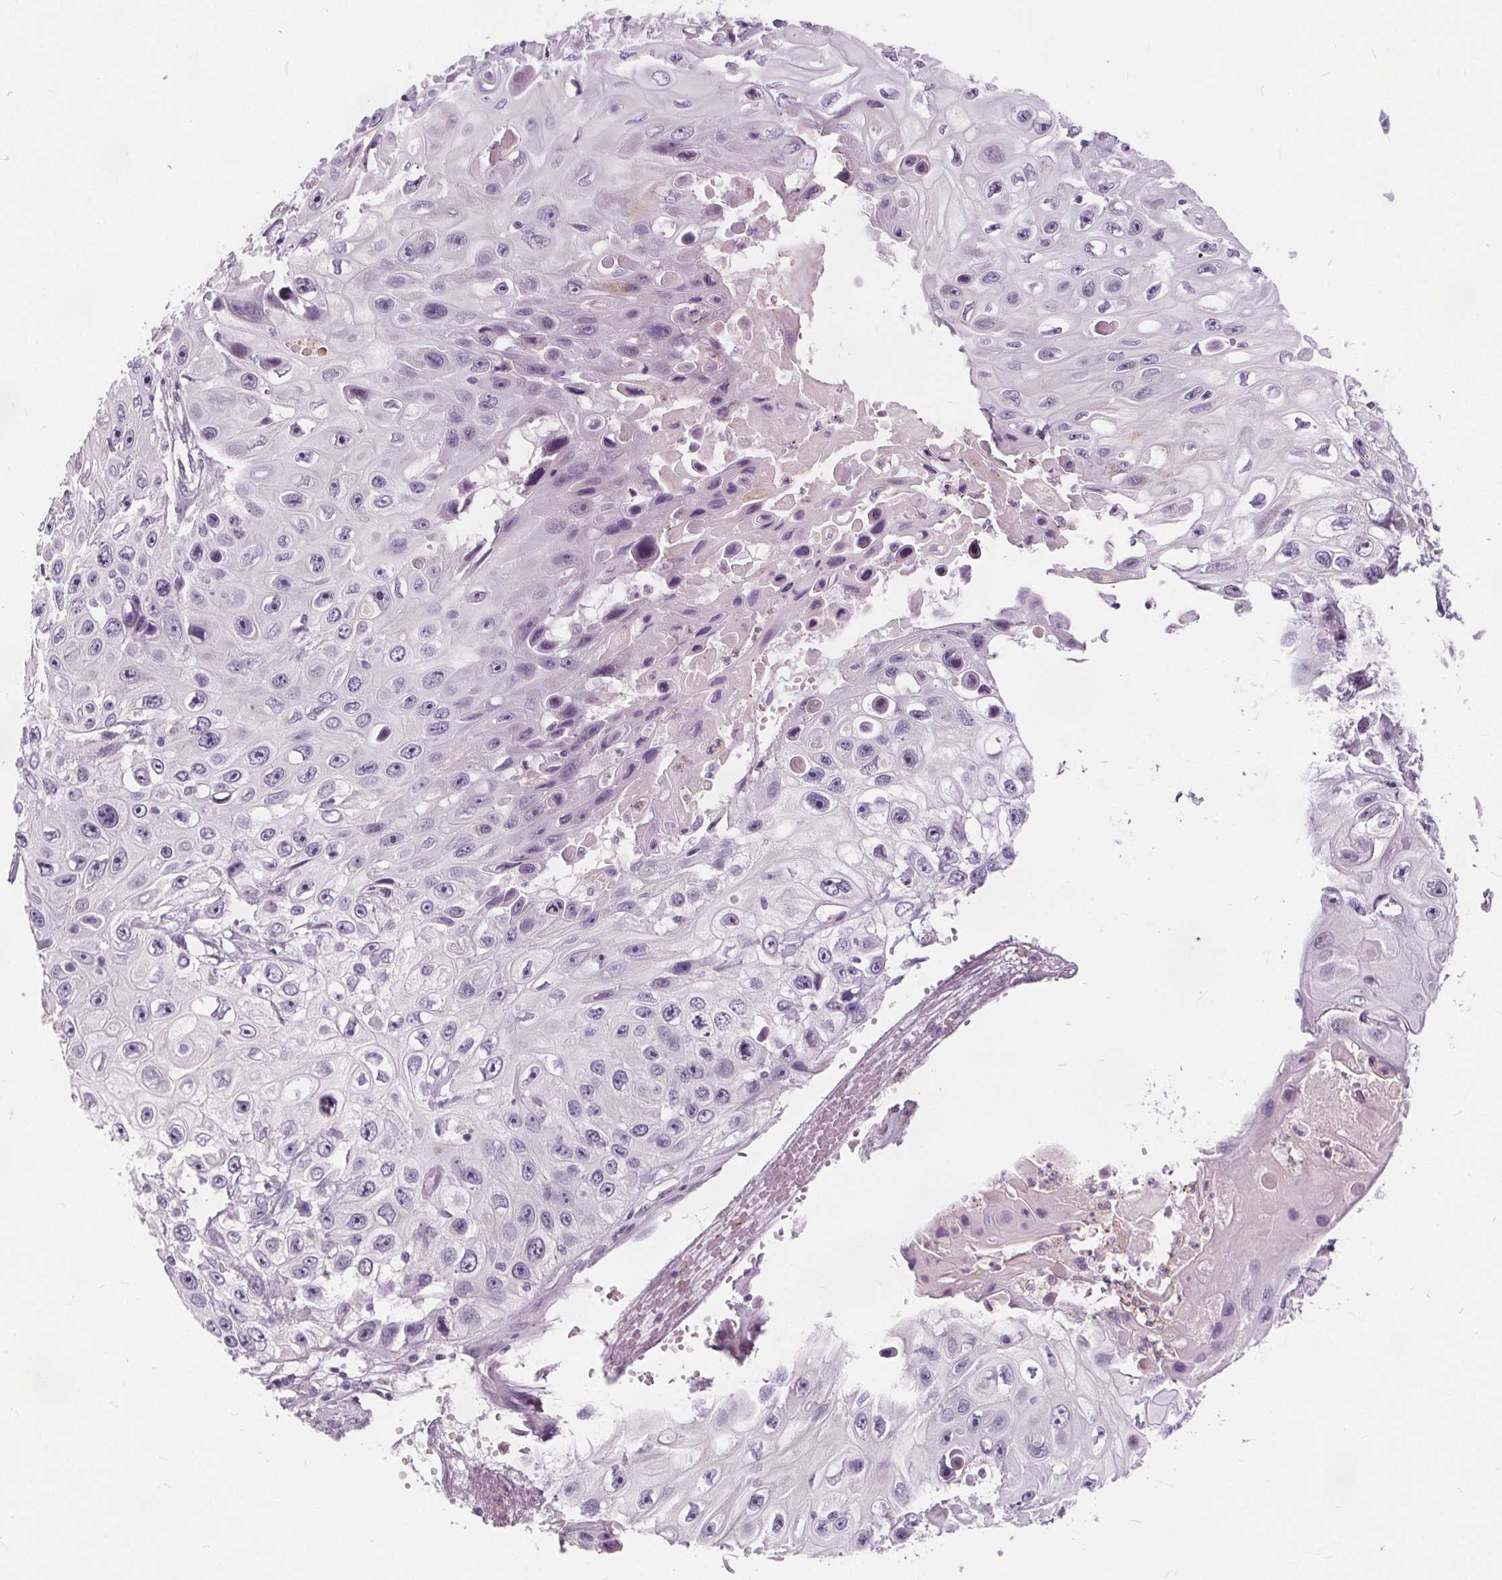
{"staining": {"intensity": "negative", "quantity": "none", "location": "none"}, "tissue": "skin cancer", "cell_type": "Tumor cells", "image_type": "cancer", "snomed": [{"axis": "morphology", "description": "Squamous cell carcinoma, NOS"}, {"axis": "topography", "description": "Skin"}], "caption": "Tumor cells are negative for protein expression in human squamous cell carcinoma (skin).", "gene": "HAAO", "patient": {"sex": "male", "age": 82}}